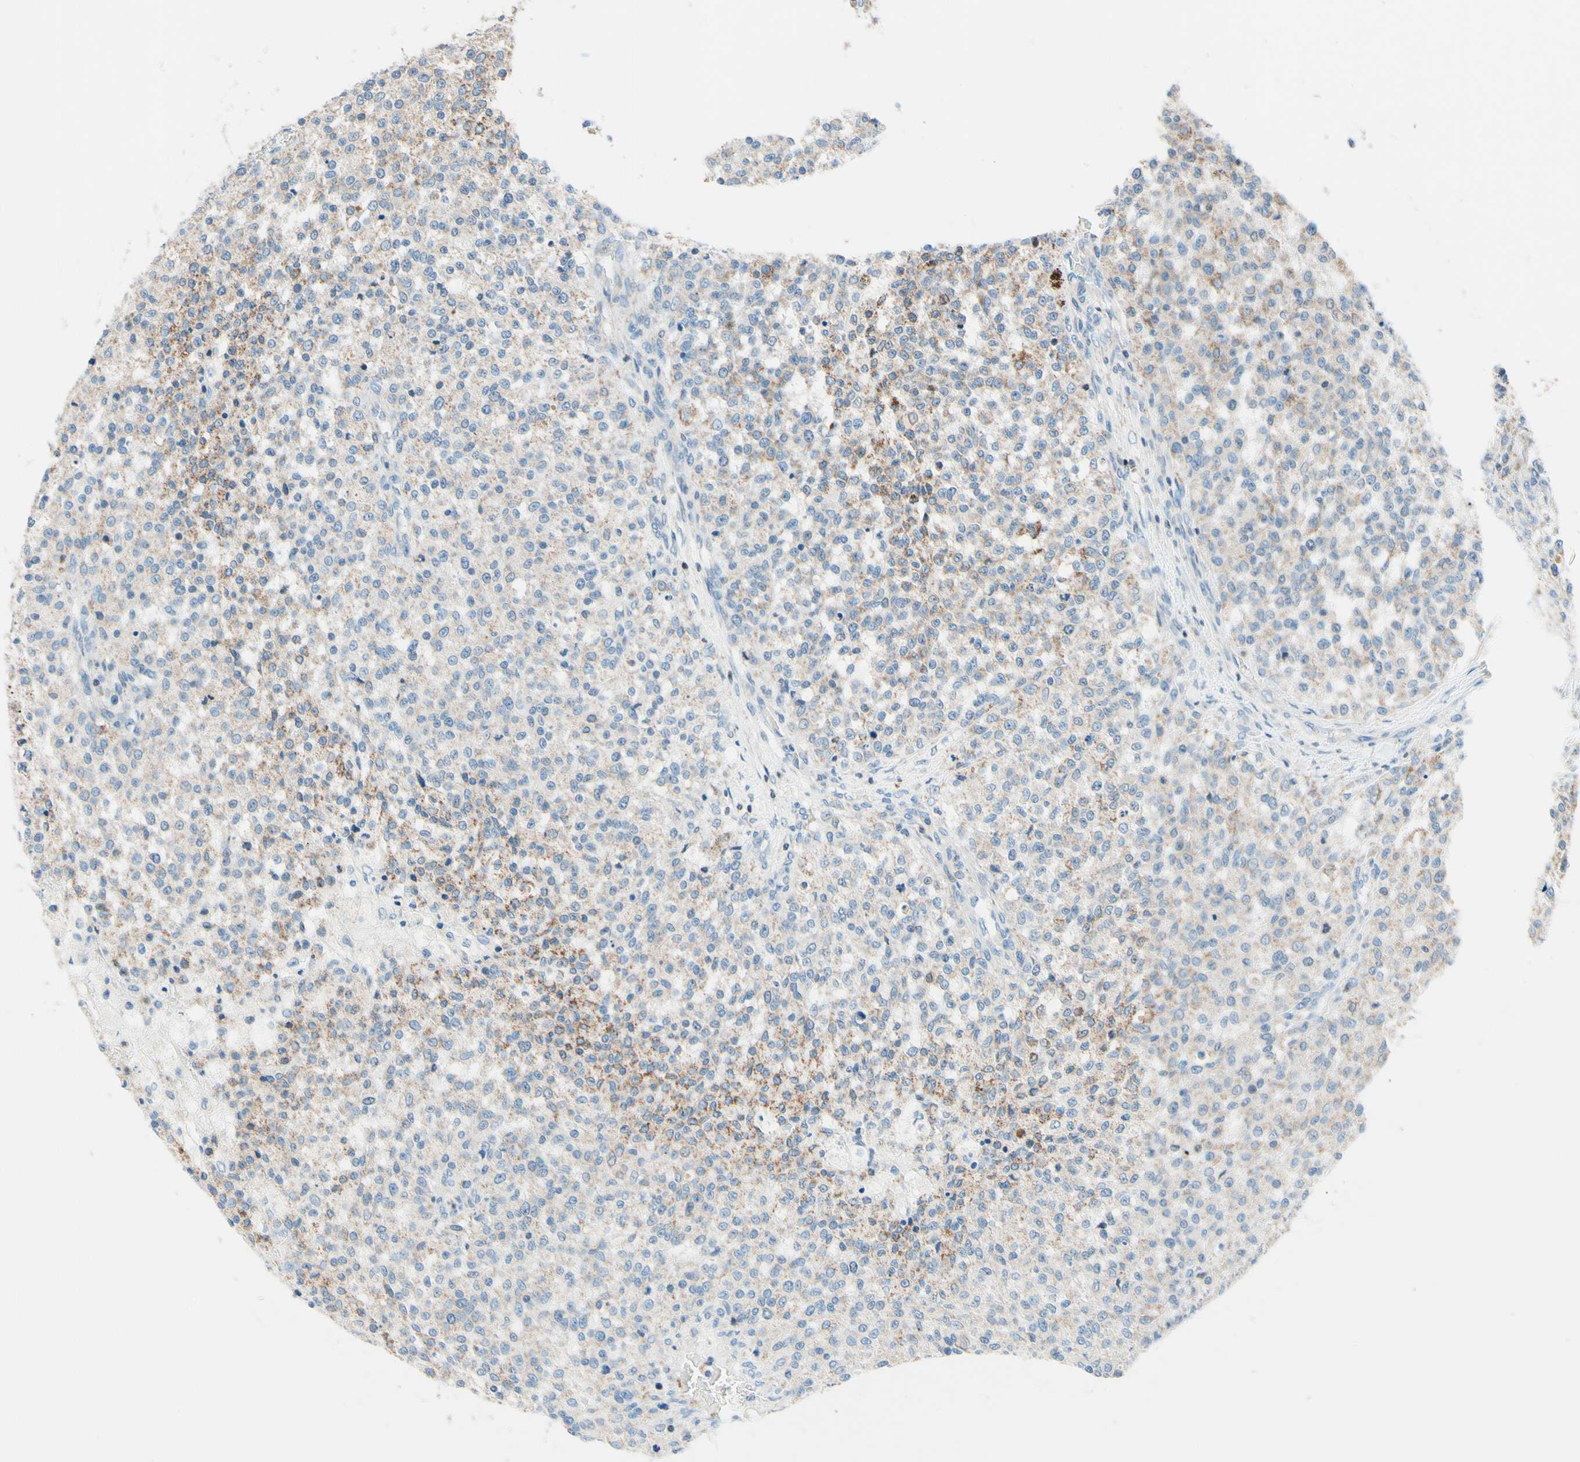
{"staining": {"intensity": "weak", "quantity": ">75%", "location": "cytoplasmic/membranous"}, "tissue": "testis cancer", "cell_type": "Tumor cells", "image_type": "cancer", "snomed": [{"axis": "morphology", "description": "Seminoma, NOS"}, {"axis": "topography", "description": "Testis"}], "caption": "Testis seminoma stained with a protein marker demonstrates weak staining in tumor cells.", "gene": "CBX7", "patient": {"sex": "male", "age": 59}}